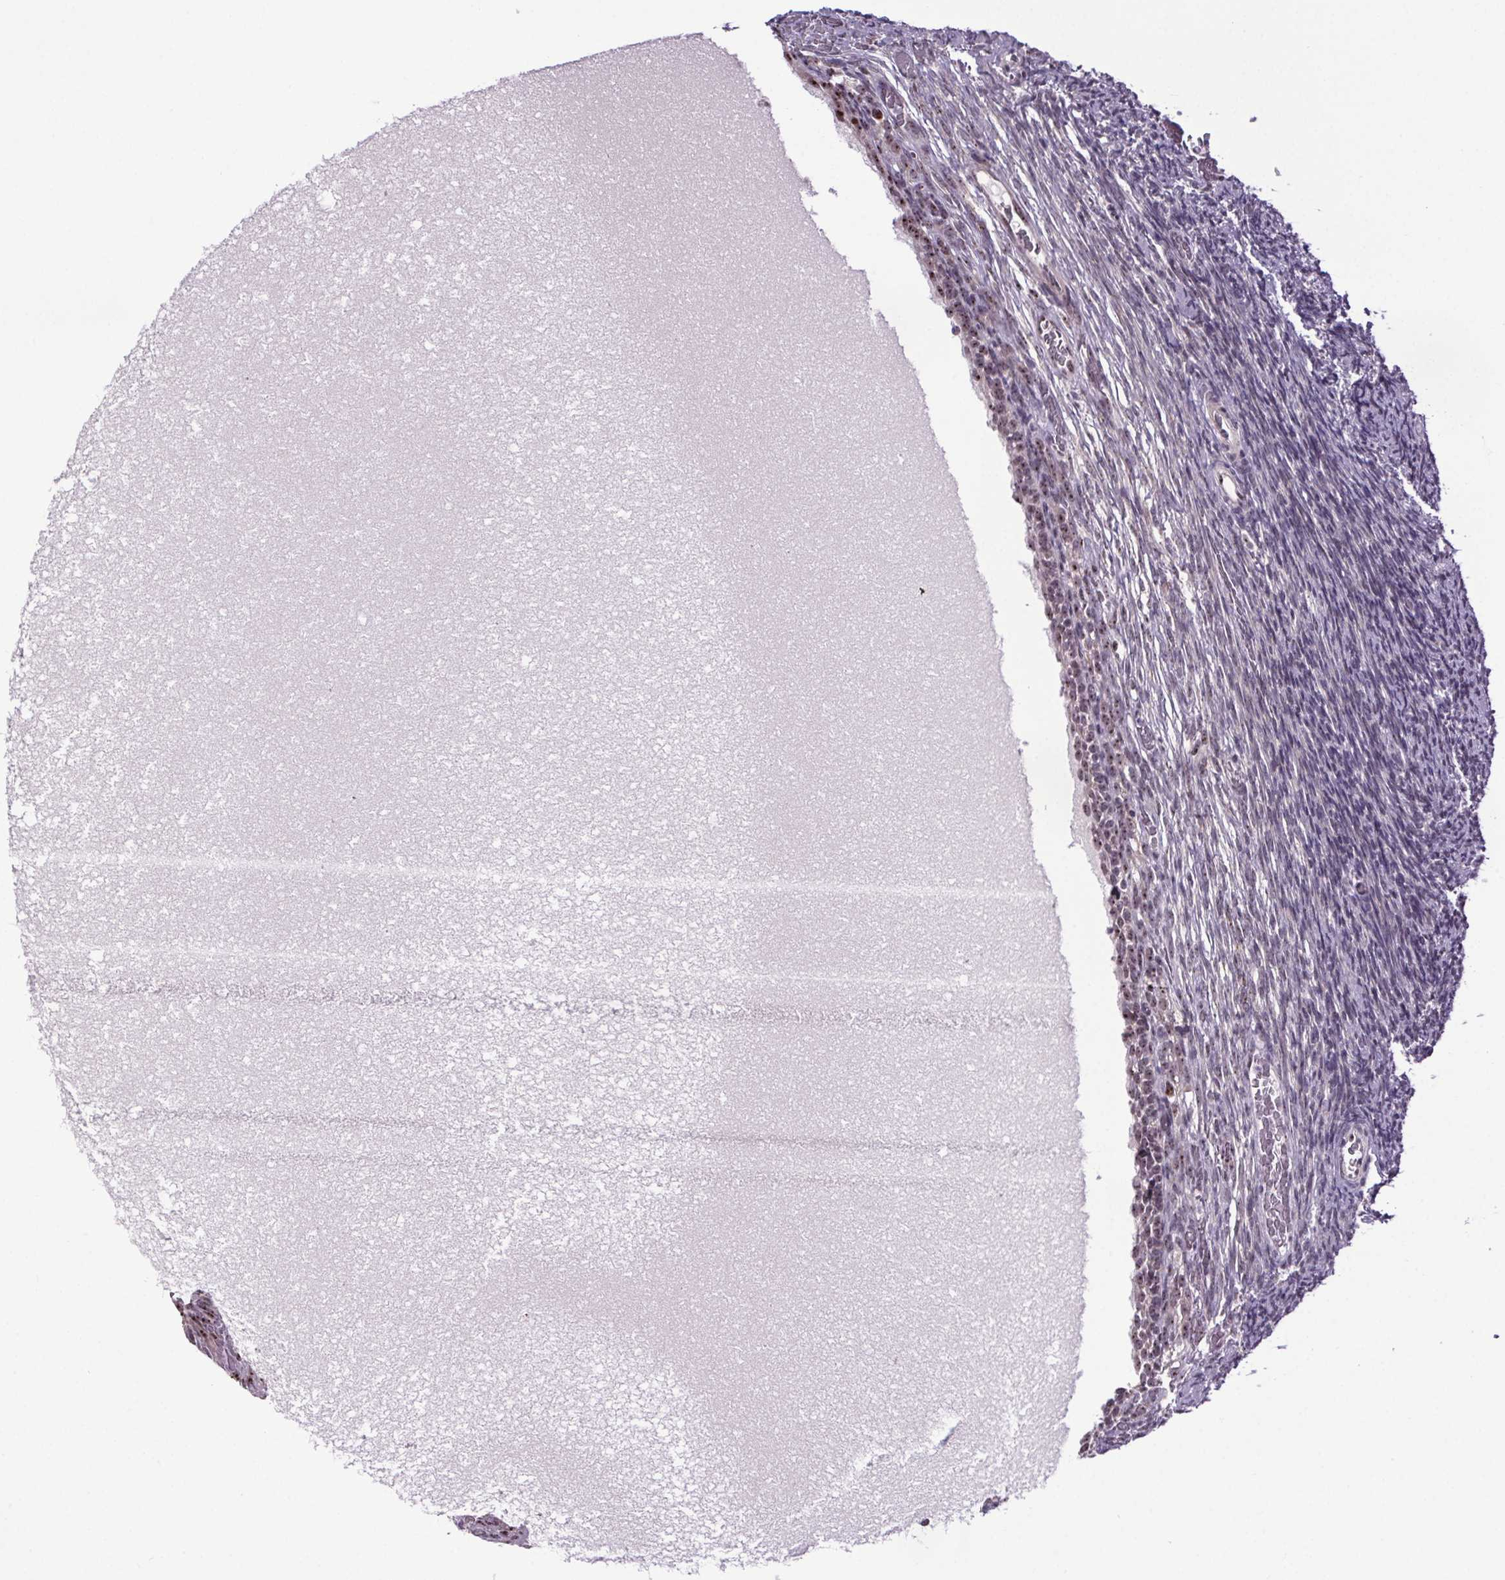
{"staining": {"intensity": "negative", "quantity": "none", "location": "none"}, "tissue": "ovary", "cell_type": "Follicle cells", "image_type": "normal", "snomed": [{"axis": "morphology", "description": "Normal tissue, NOS"}, {"axis": "topography", "description": "Ovary"}], "caption": "Immunohistochemistry of unremarkable human ovary exhibits no positivity in follicle cells. (IHC, brightfield microscopy, high magnification).", "gene": "ATMIN", "patient": {"sex": "female", "age": 34}}